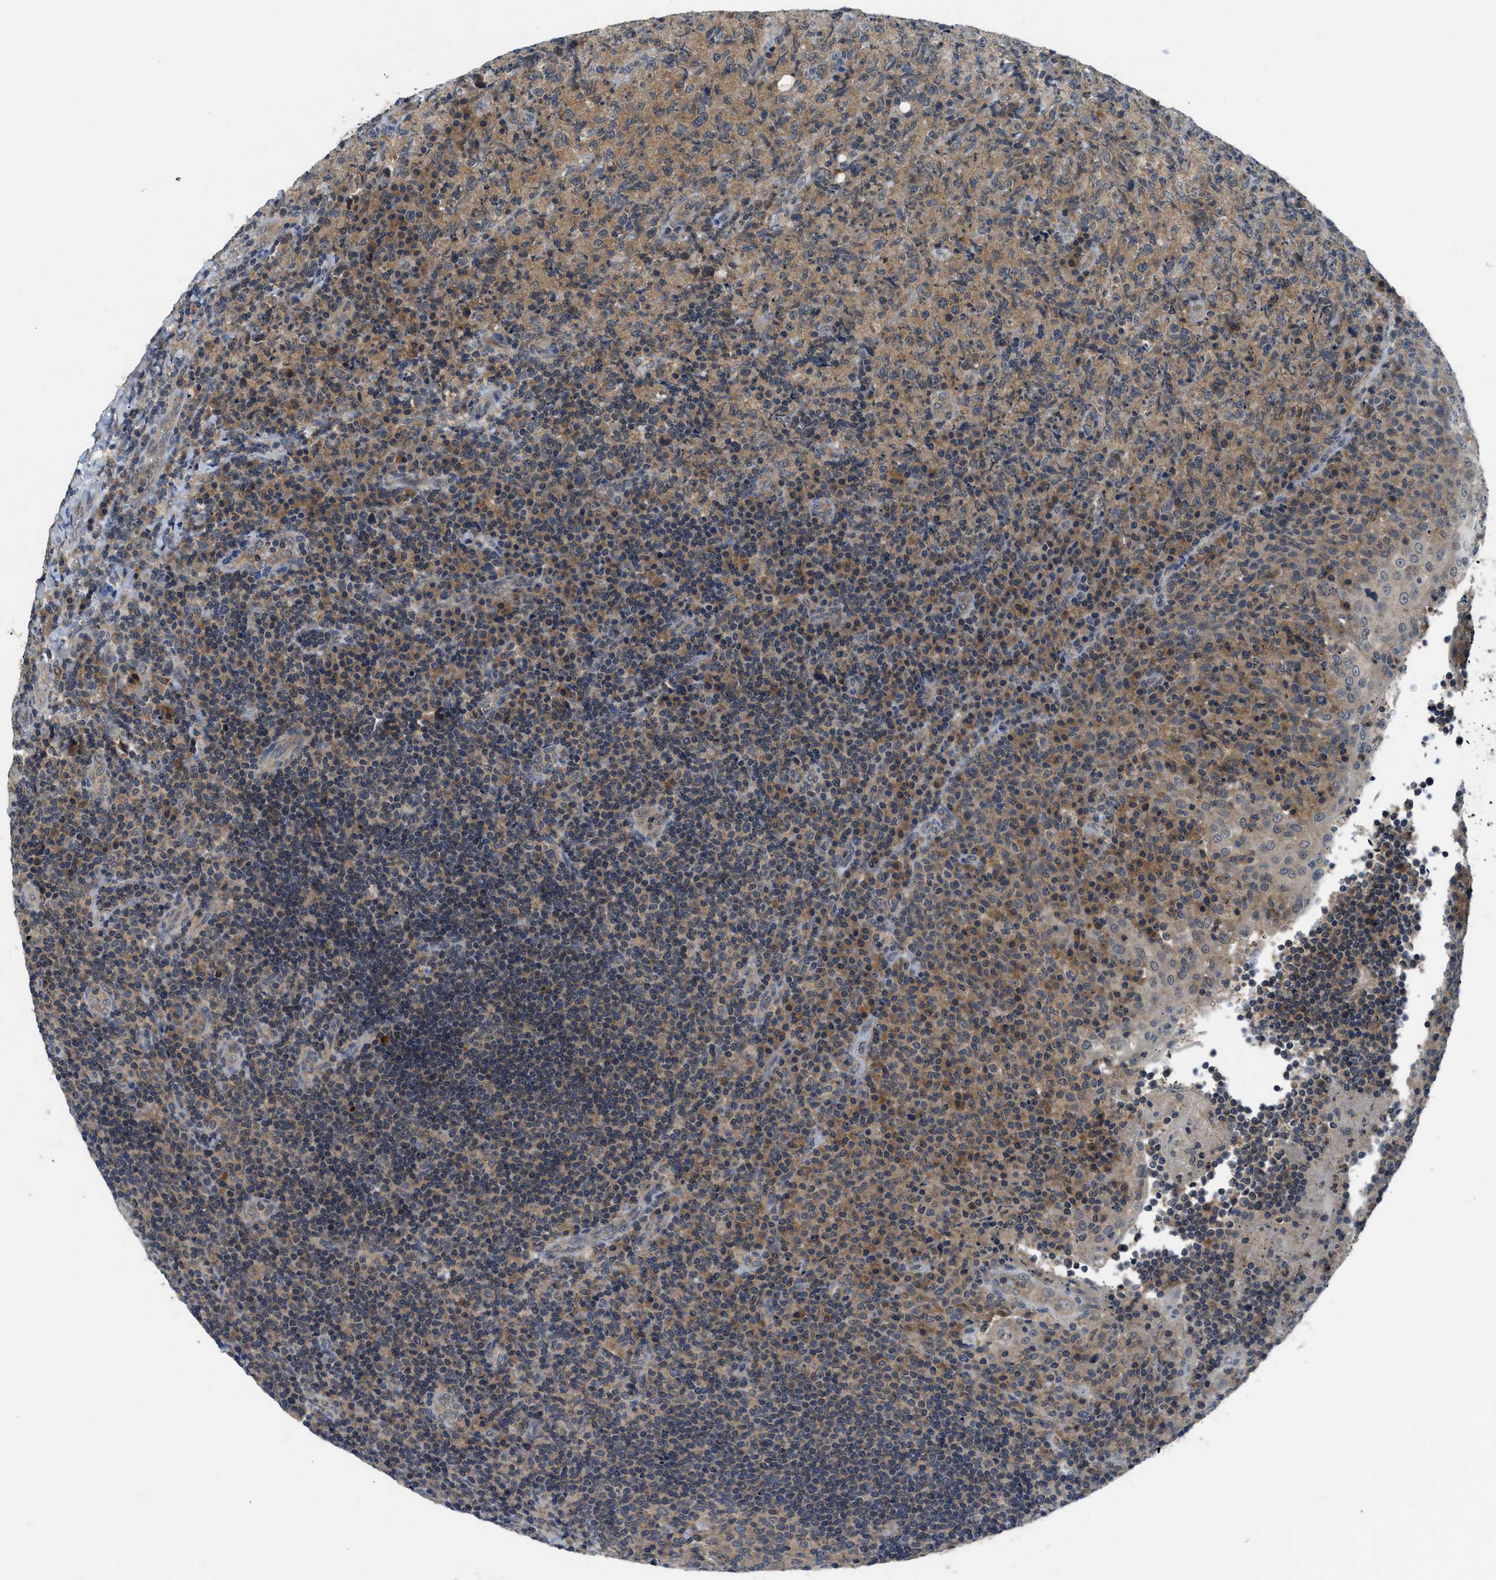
{"staining": {"intensity": "moderate", "quantity": ">75%", "location": "cytoplasmic/membranous"}, "tissue": "lymphoma", "cell_type": "Tumor cells", "image_type": "cancer", "snomed": [{"axis": "morphology", "description": "Malignant lymphoma, non-Hodgkin's type, High grade"}, {"axis": "topography", "description": "Tonsil"}], "caption": "A micrograph of lymphoma stained for a protein demonstrates moderate cytoplasmic/membranous brown staining in tumor cells.", "gene": "PDE7A", "patient": {"sex": "female", "age": 36}}